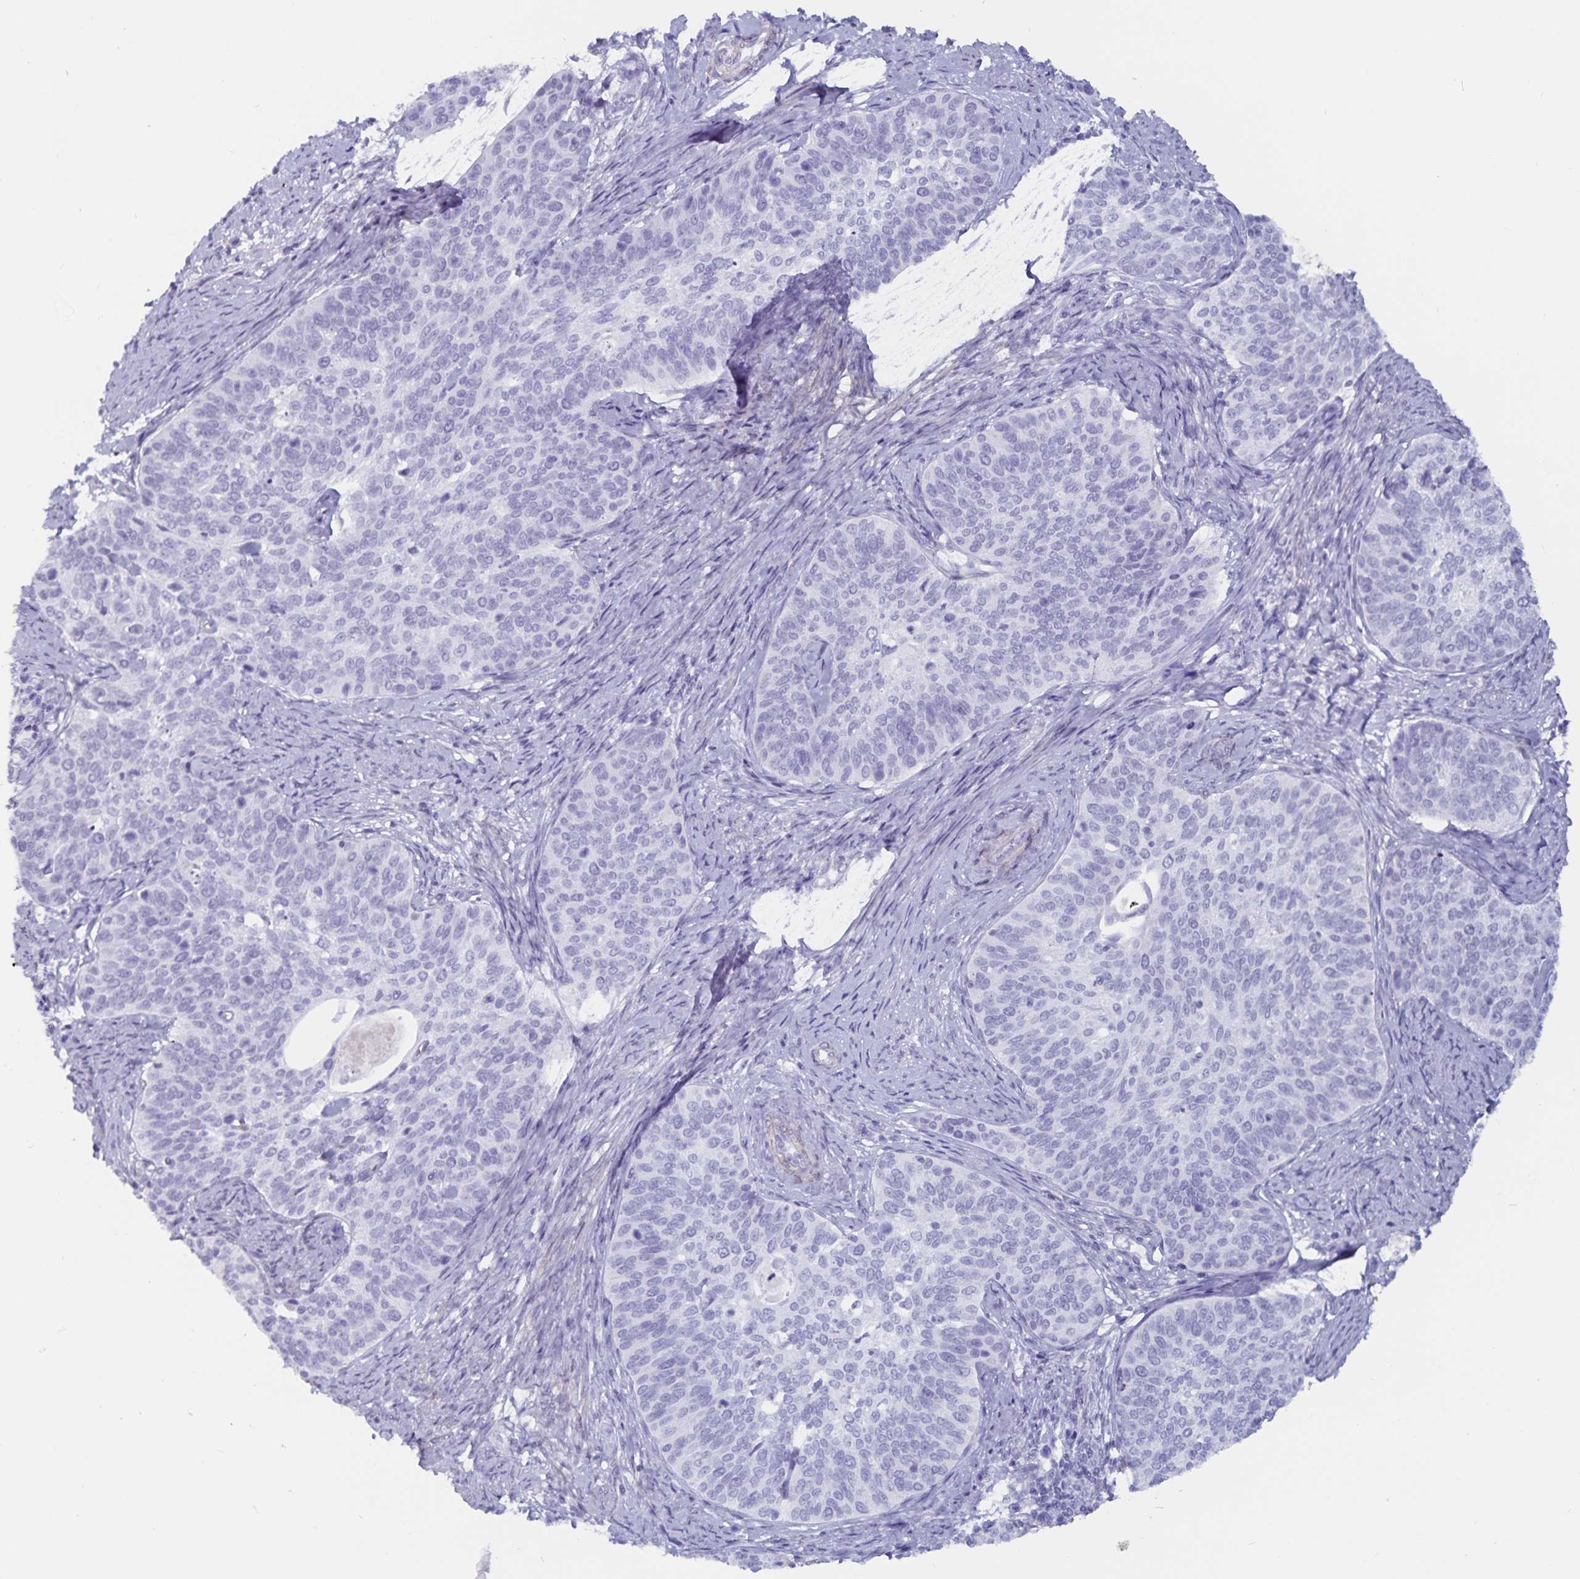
{"staining": {"intensity": "negative", "quantity": "none", "location": "none"}, "tissue": "cervical cancer", "cell_type": "Tumor cells", "image_type": "cancer", "snomed": [{"axis": "morphology", "description": "Squamous cell carcinoma, NOS"}, {"axis": "topography", "description": "Cervix"}], "caption": "High power microscopy histopathology image of an IHC photomicrograph of cervical squamous cell carcinoma, revealing no significant staining in tumor cells. (Brightfield microscopy of DAB immunohistochemistry at high magnification).", "gene": "GPR137", "patient": {"sex": "female", "age": 69}}